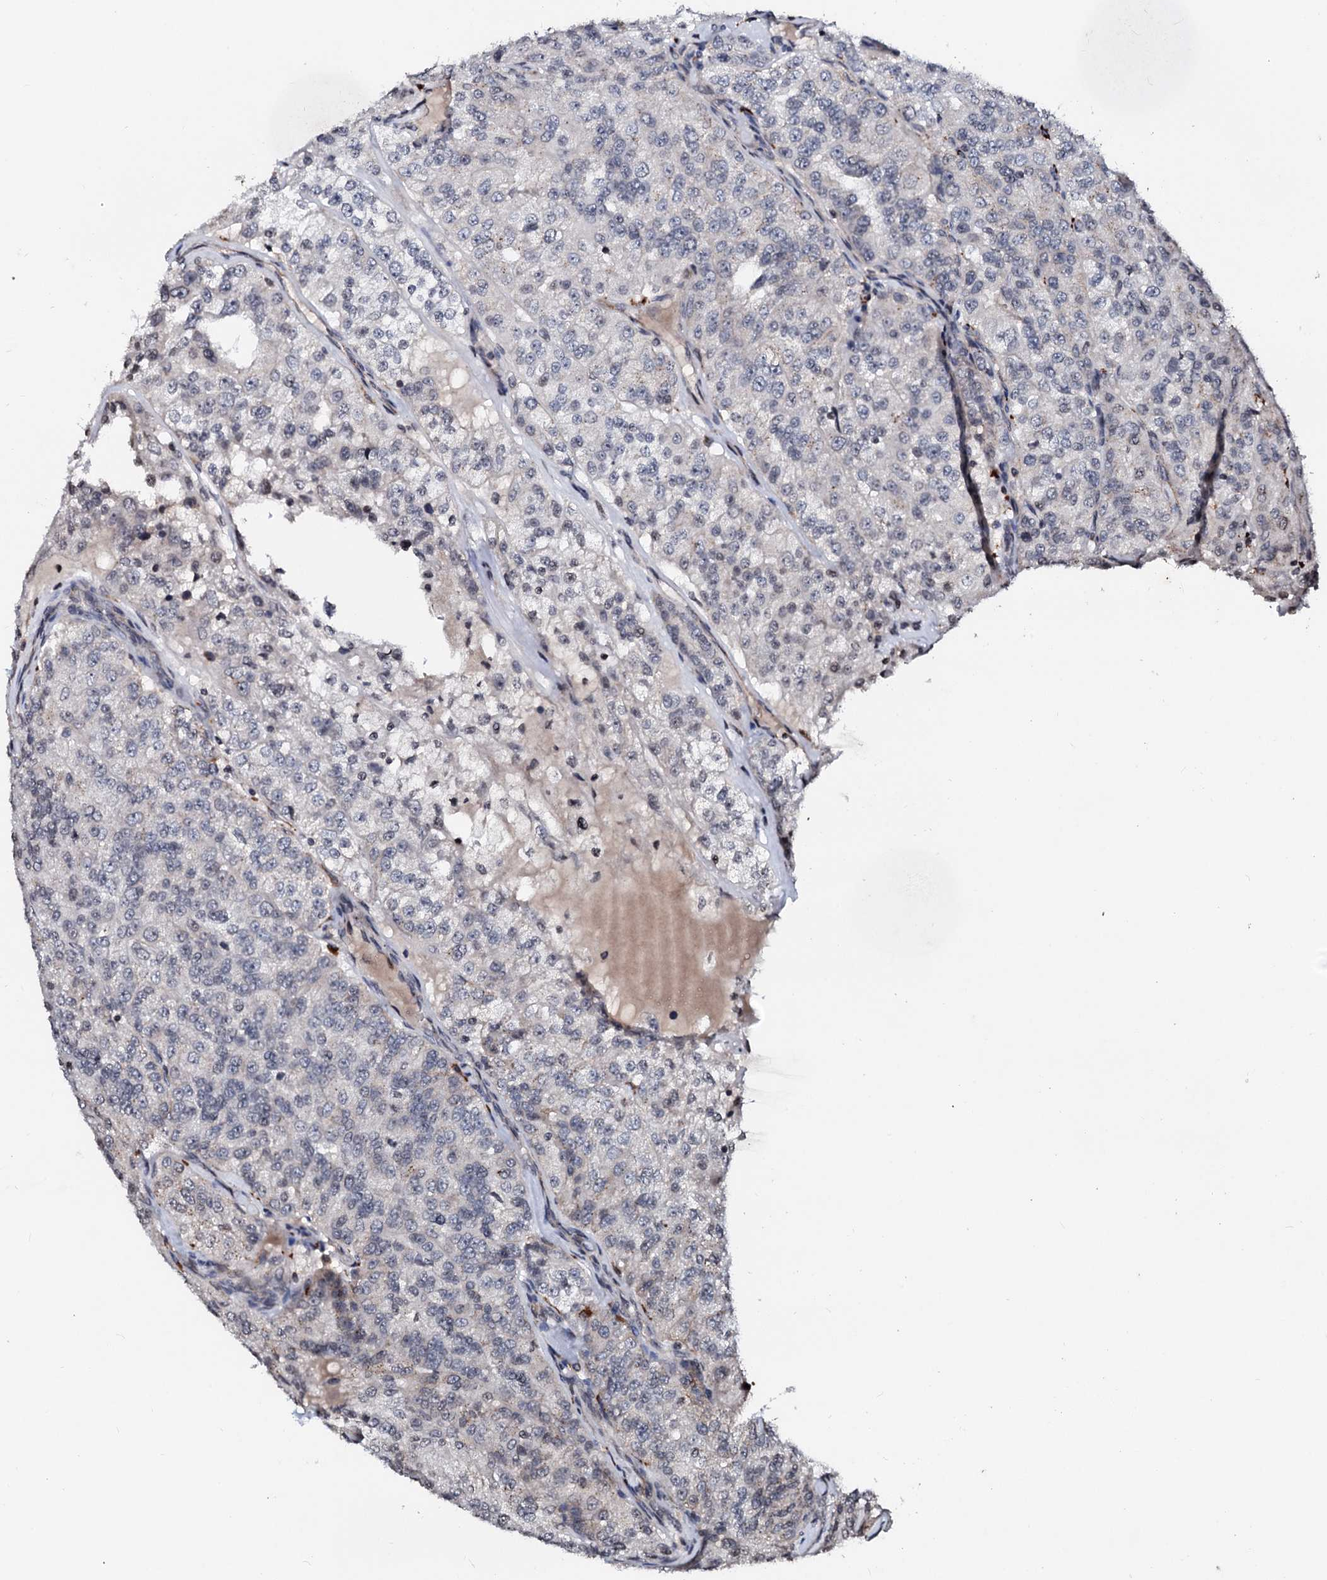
{"staining": {"intensity": "negative", "quantity": "none", "location": "none"}, "tissue": "renal cancer", "cell_type": "Tumor cells", "image_type": "cancer", "snomed": [{"axis": "morphology", "description": "Adenocarcinoma, NOS"}, {"axis": "topography", "description": "Kidney"}], "caption": "An immunohistochemistry histopathology image of adenocarcinoma (renal) is shown. There is no staining in tumor cells of adenocarcinoma (renal).", "gene": "LSM11", "patient": {"sex": "female", "age": 63}}